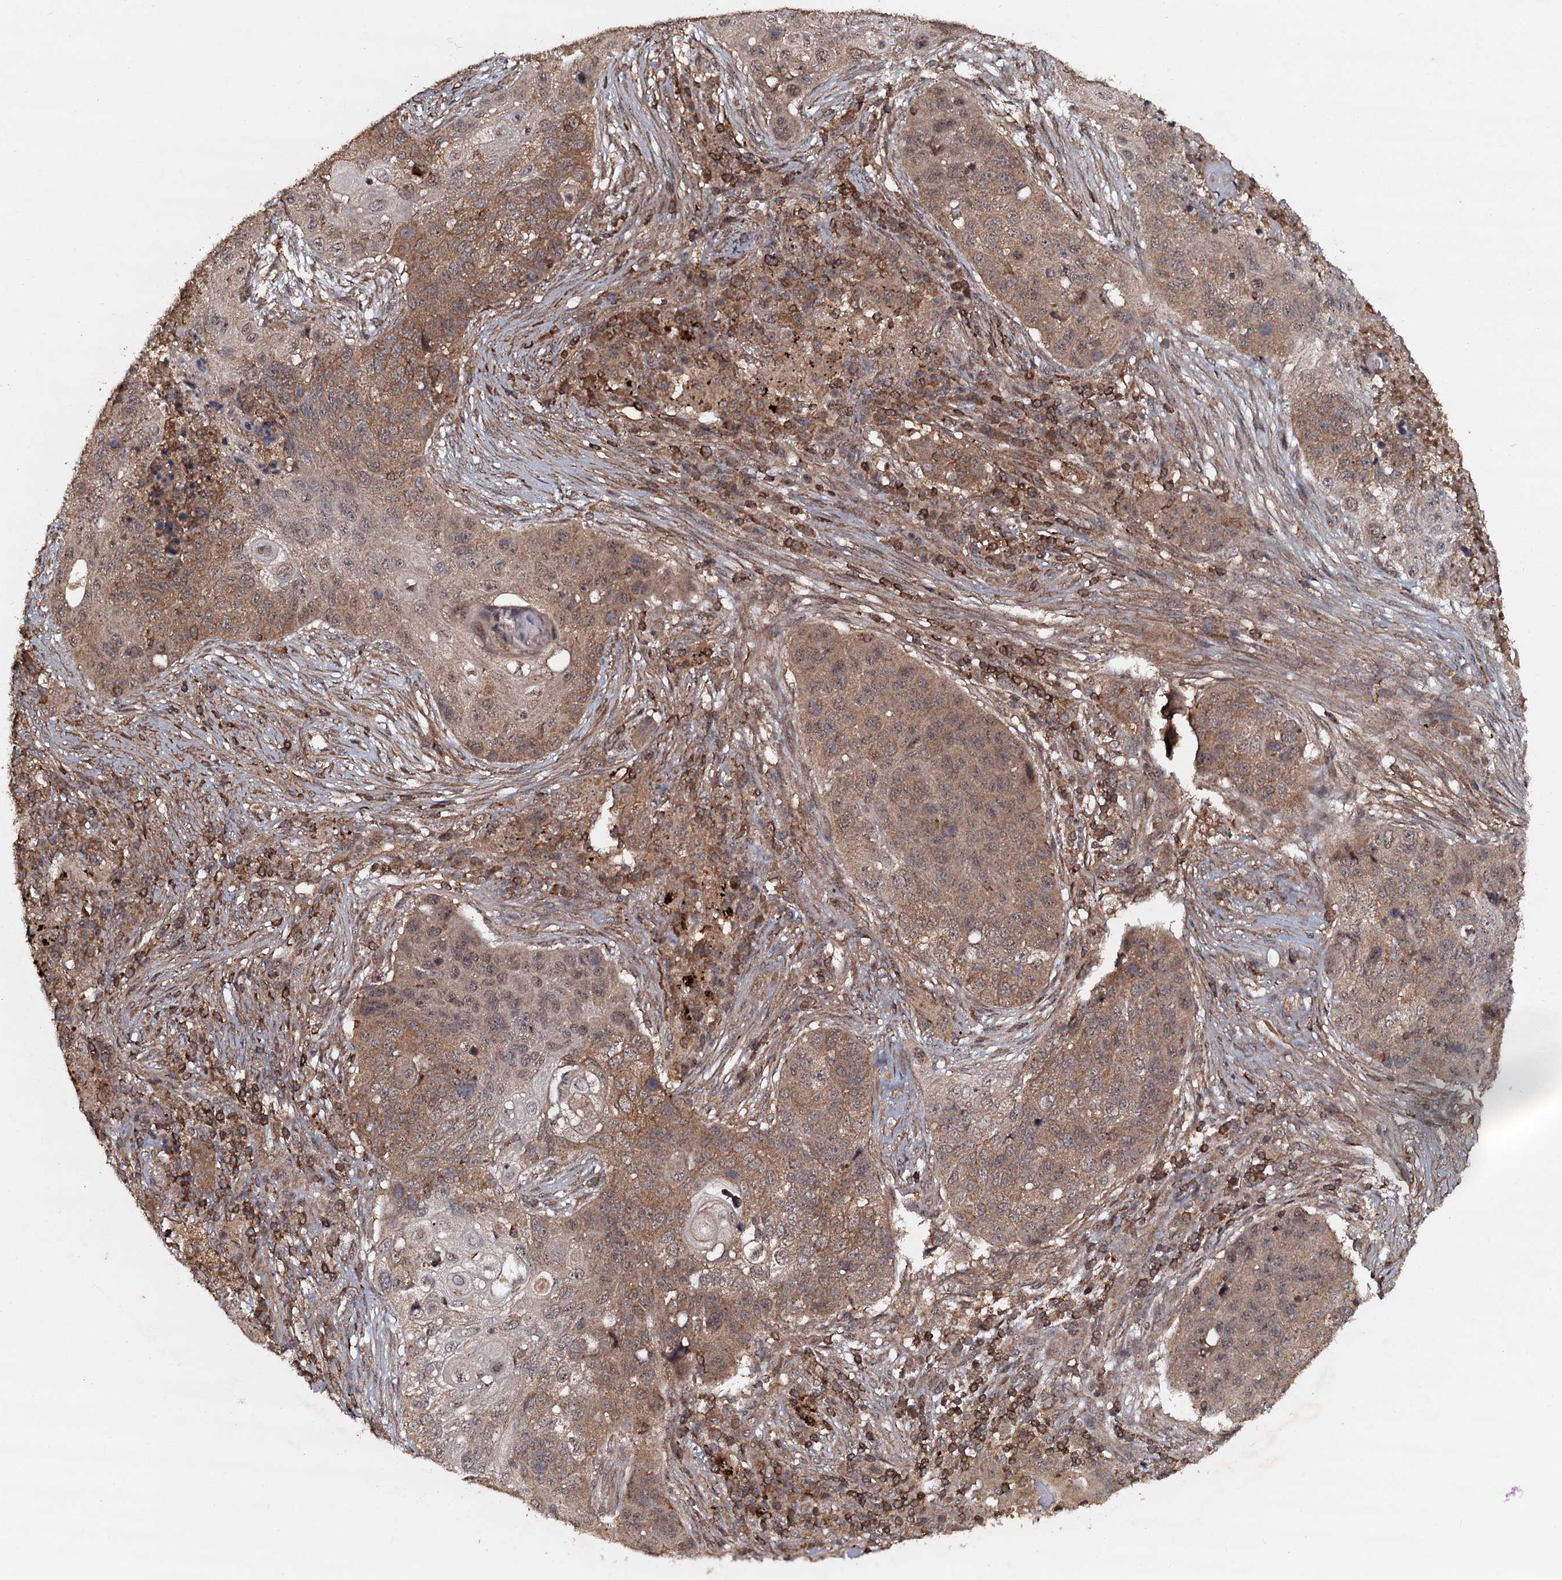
{"staining": {"intensity": "moderate", "quantity": ">75%", "location": "cytoplasmic/membranous,nuclear"}, "tissue": "lung cancer", "cell_type": "Tumor cells", "image_type": "cancer", "snomed": [{"axis": "morphology", "description": "Squamous cell carcinoma, NOS"}, {"axis": "topography", "description": "Lung"}], "caption": "This image demonstrates immunohistochemistry (IHC) staining of human squamous cell carcinoma (lung), with medium moderate cytoplasmic/membranous and nuclear expression in approximately >75% of tumor cells.", "gene": "ADGRG3", "patient": {"sex": "female", "age": 63}}